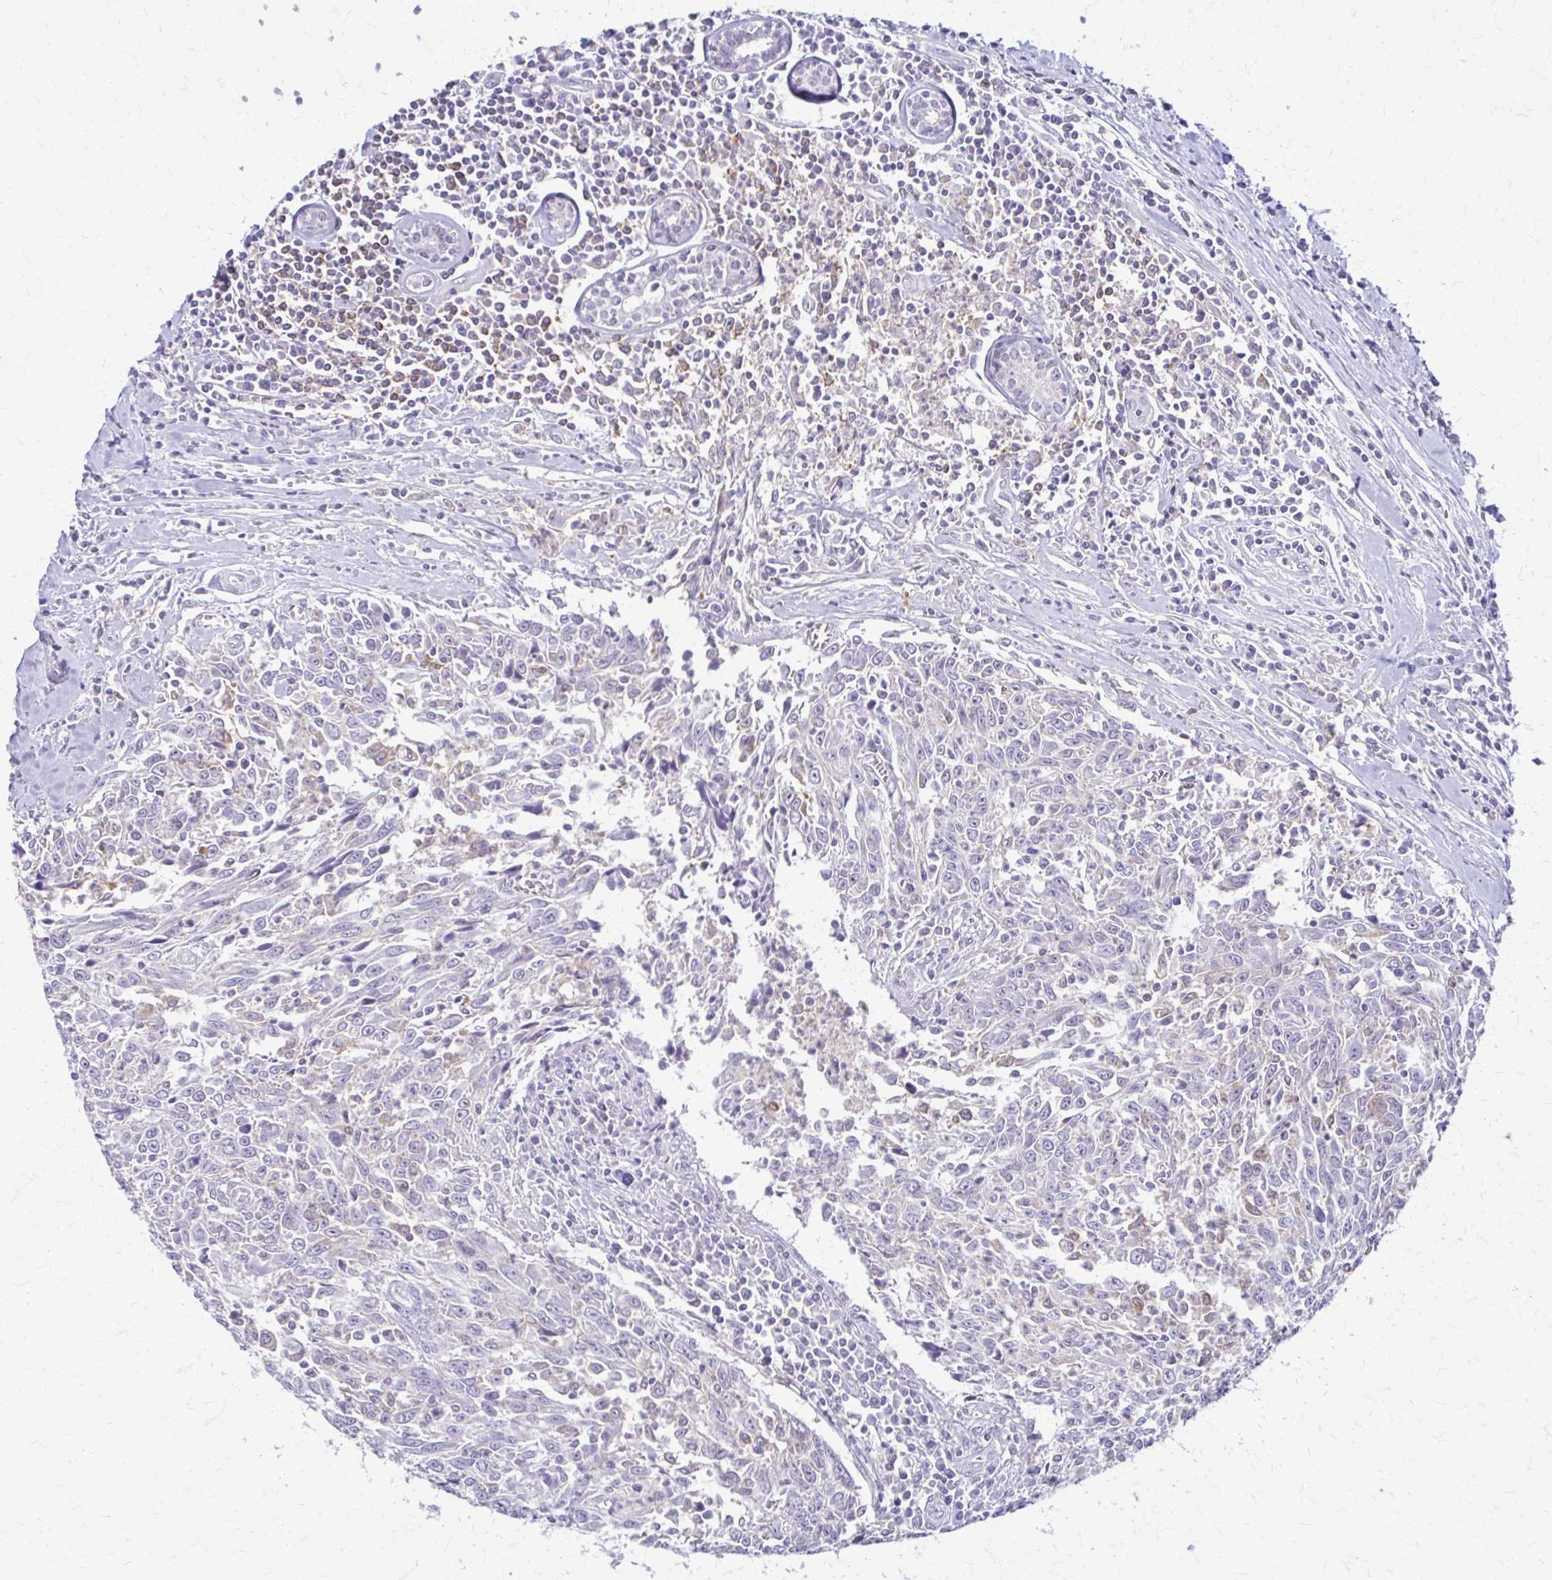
{"staining": {"intensity": "negative", "quantity": "none", "location": "none"}, "tissue": "breast cancer", "cell_type": "Tumor cells", "image_type": "cancer", "snomed": [{"axis": "morphology", "description": "Duct carcinoma"}, {"axis": "topography", "description": "Breast"}], "caption": "Human breast cancer stained for a protein using IHC exhibits no expression in tumor cells.", "gene": "PIK3AP1", "patient": {"sex": "female", "age": 50}}